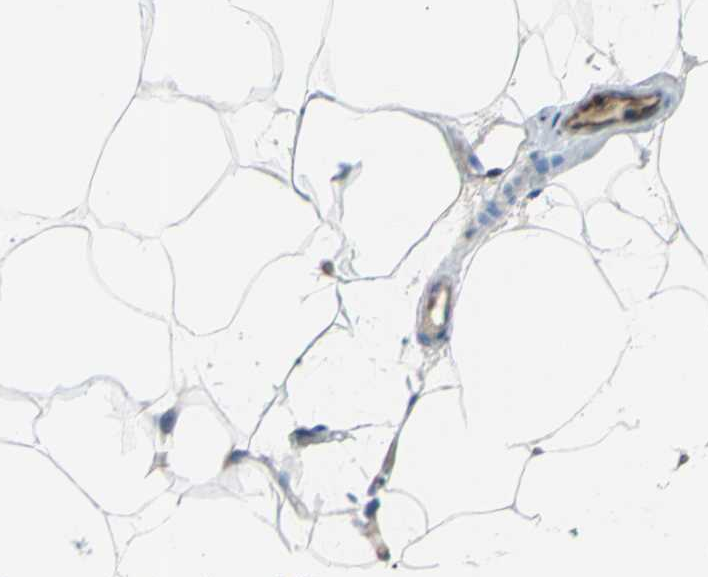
{"staining": {"intensity": "negative", "quantity": "none", "location": "none"}, "tissue": "adipose tissue", "cell_type": "Adipocytes", "image_type": "normal", "snomed": [{"axis": "morphology", "description": "Normal tissue, NOS"}, {"axis": "topography", "description": "Breast"}, {"axis": "topography", "description": "Adipose tissue"}], "caption": "High power microscopy micrograph of an immunohistochemistry (IHC) image of normal adipose tissue, revealing no significant expression in adipocytes. (Brightfield microscopy of DAB (3,3'-diaminobenzidine) immunohistochemistry at high magnification).", "gene": "PRRG2", "patient": {"sex": "female", "age": 25}}